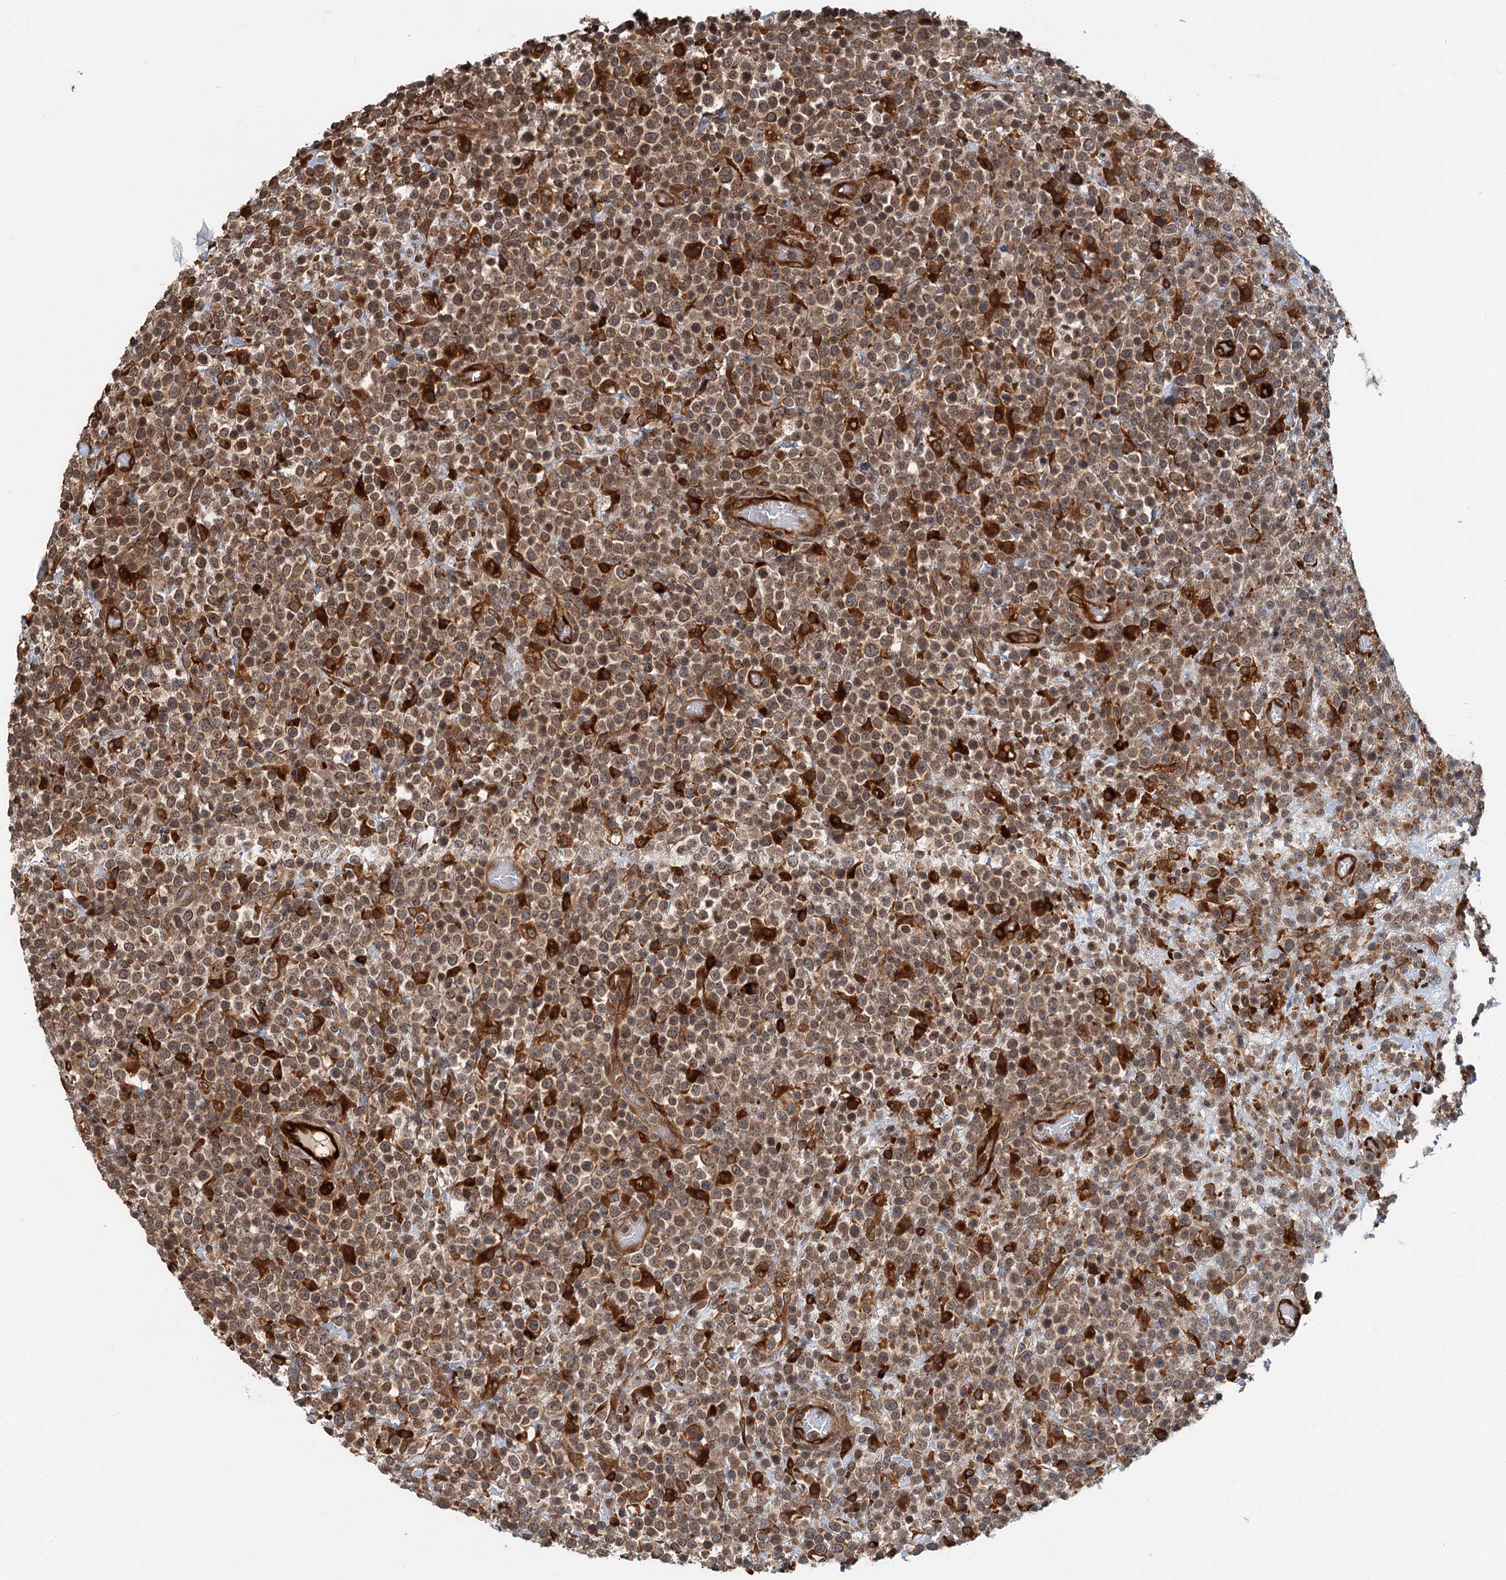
{"staining": {"intensity": "moderate", "quantity": ">75%", "location": "nuclear"}, "tissue": "lymphoma", "cell_type": "Tumor cells", "image_type": "cancer", "snomed": [{"axis": "morphology", "description": "Malignant lymphoma, non-Hodgkin's type, High grade"}, {"axis": "topography", "description": "Colon"}], "caption": "Immunohistochemical staining of high-grade malignant lymphoma, non-Hodgkin's type displays moderate nuclear protein positivity in approximately >75% of tumor cells.", "gene": "ZNF527", "patient": {"sex": "female", "age": 53}}